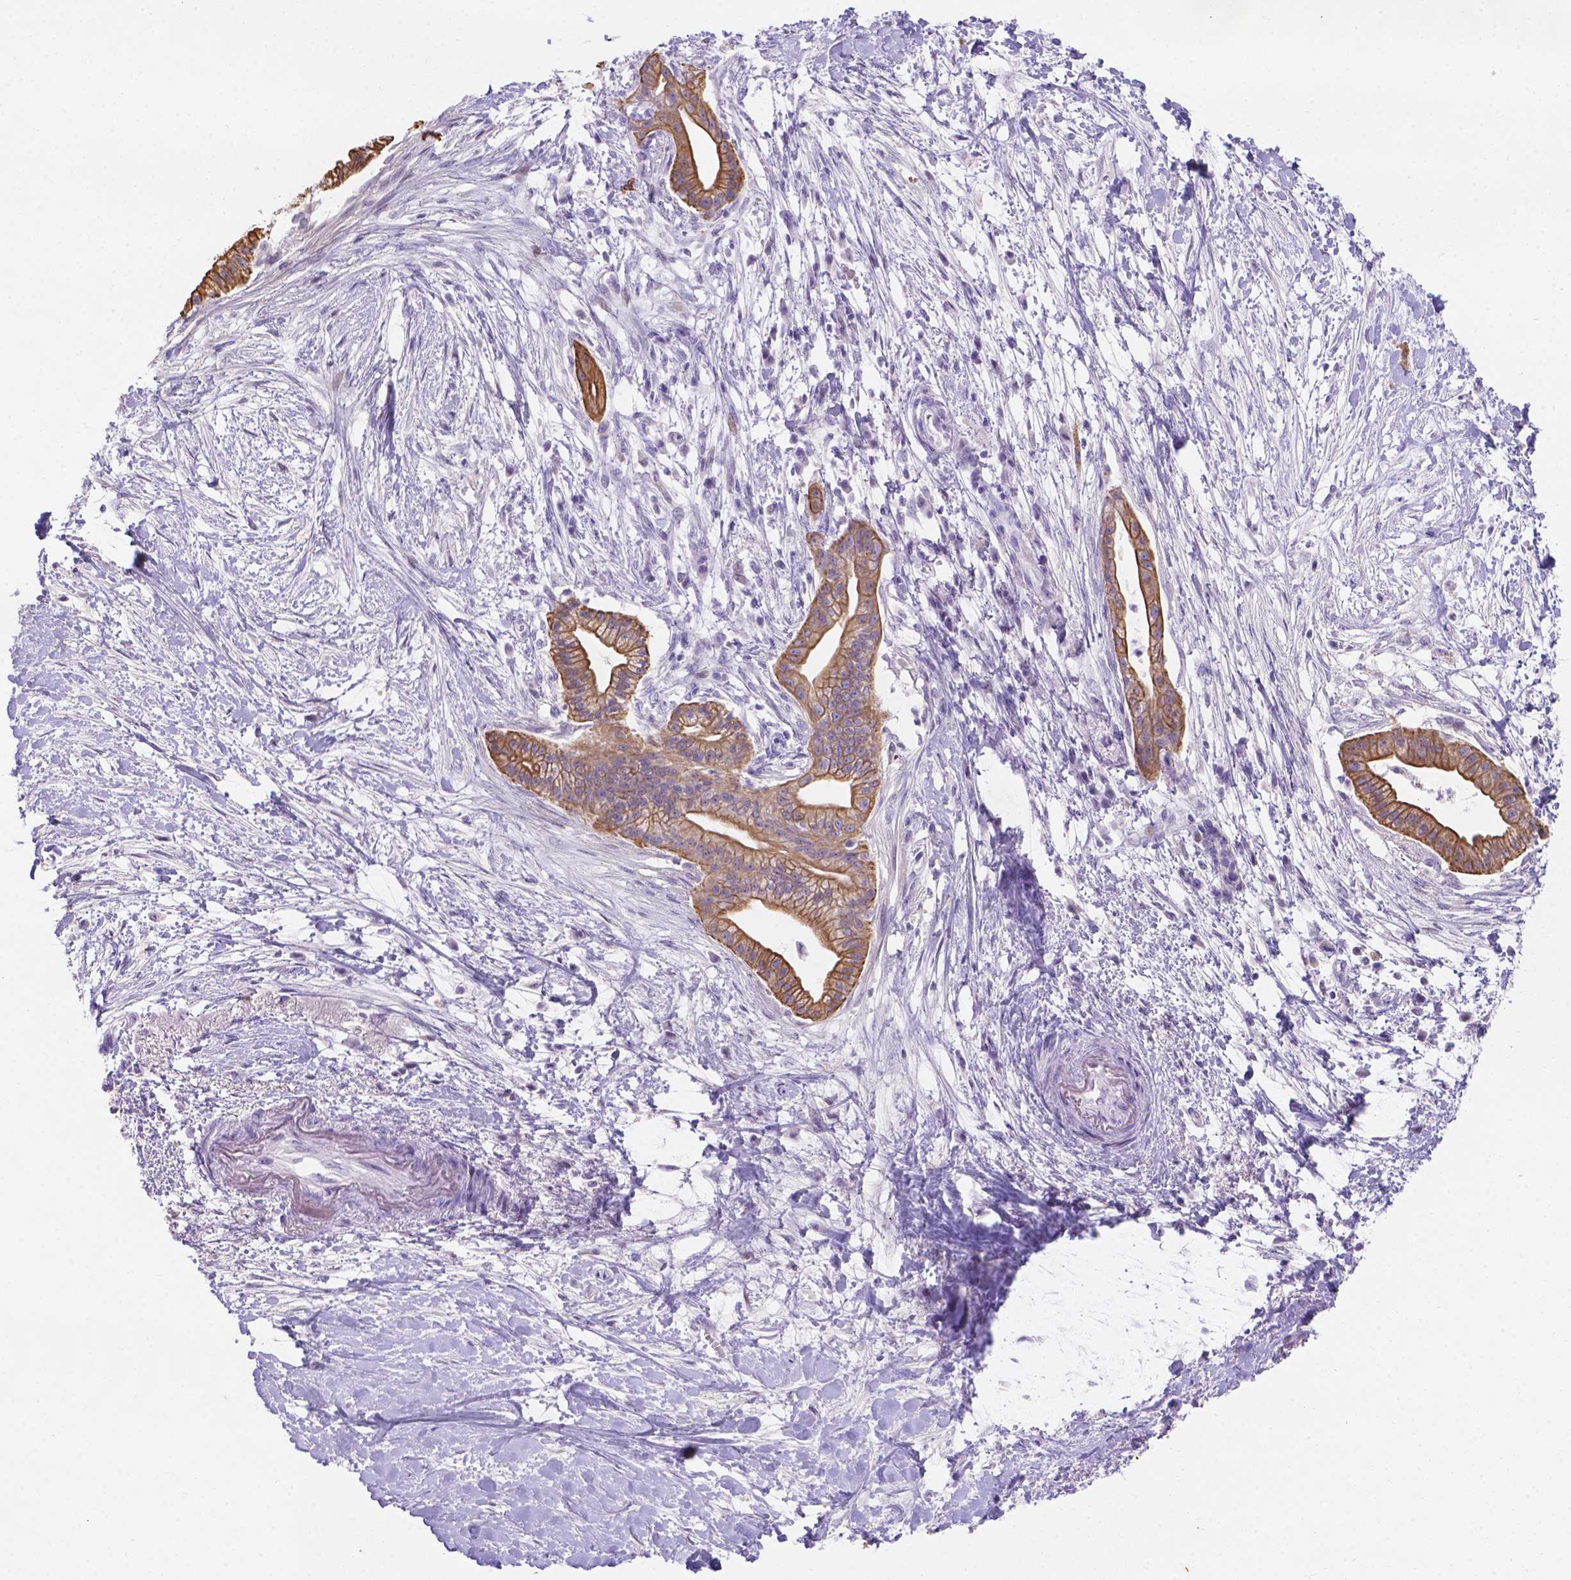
{"staining": {"intensity": "strong", "quantity": ">75%", "location": "cytoplasmic/membranous"}, "tissue": "pancreatic cancer", "cell_type": "Tumor cells", "image_type": "cancer", "snomed": [{"axis": "morphology", "description": "Normal tissue, NOS"}, {"axis": "morphology", "description": "Adenocarcinoma, NOS"}, {"axis": "topography", "description": "Lymph node"}, {"axis": "topography", "description": "Pancreas"}], "caption": "Protein expression analysis of pancreatic cancer shows strong cytoplasmic/membranous positivity in about >75% of tumor cells.", "gene": "DMWD", "patient": {"sex": "female", "age": 58}}